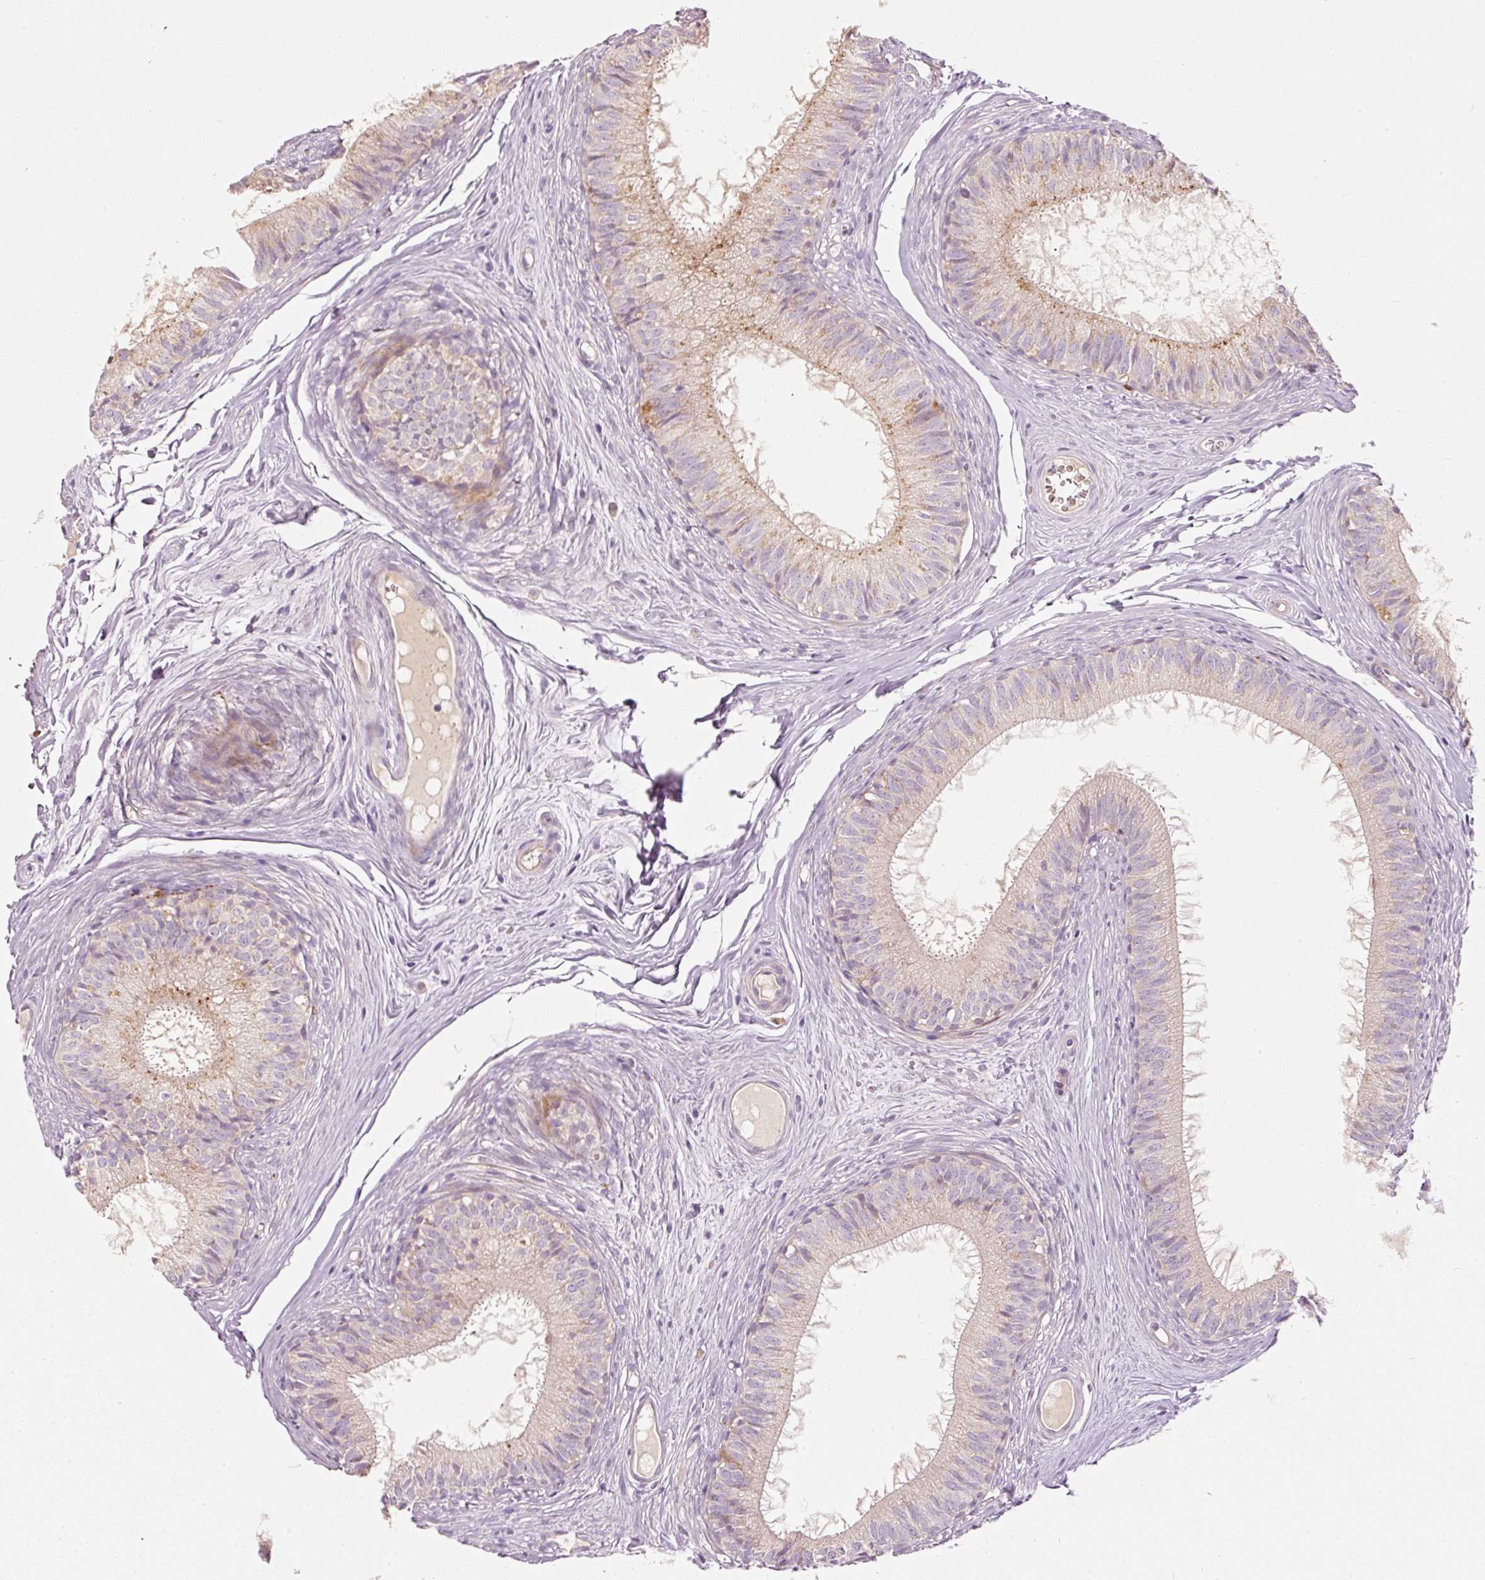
{"staining": {"intensity": "moderate", "quantity": "<25%", "location": "cytoplasmic/membranous"}, "tissue": "epididymis", "cell_type": "Glandular cells", "image_type": "normal", "snomed": [{"axis": "morphology", "description": "Normal tissue, NOS"}, {"axis": "topography", "description": "Epididymis"}], "caption": "Epididymis stained with DAB immunohistochemistry exhibits low levels of moderate cytoplasmic/membranous positivity in about <25% of glandular cells.", "gene": "KLHL21", "patient": {"sex": "male", "age": 25}}